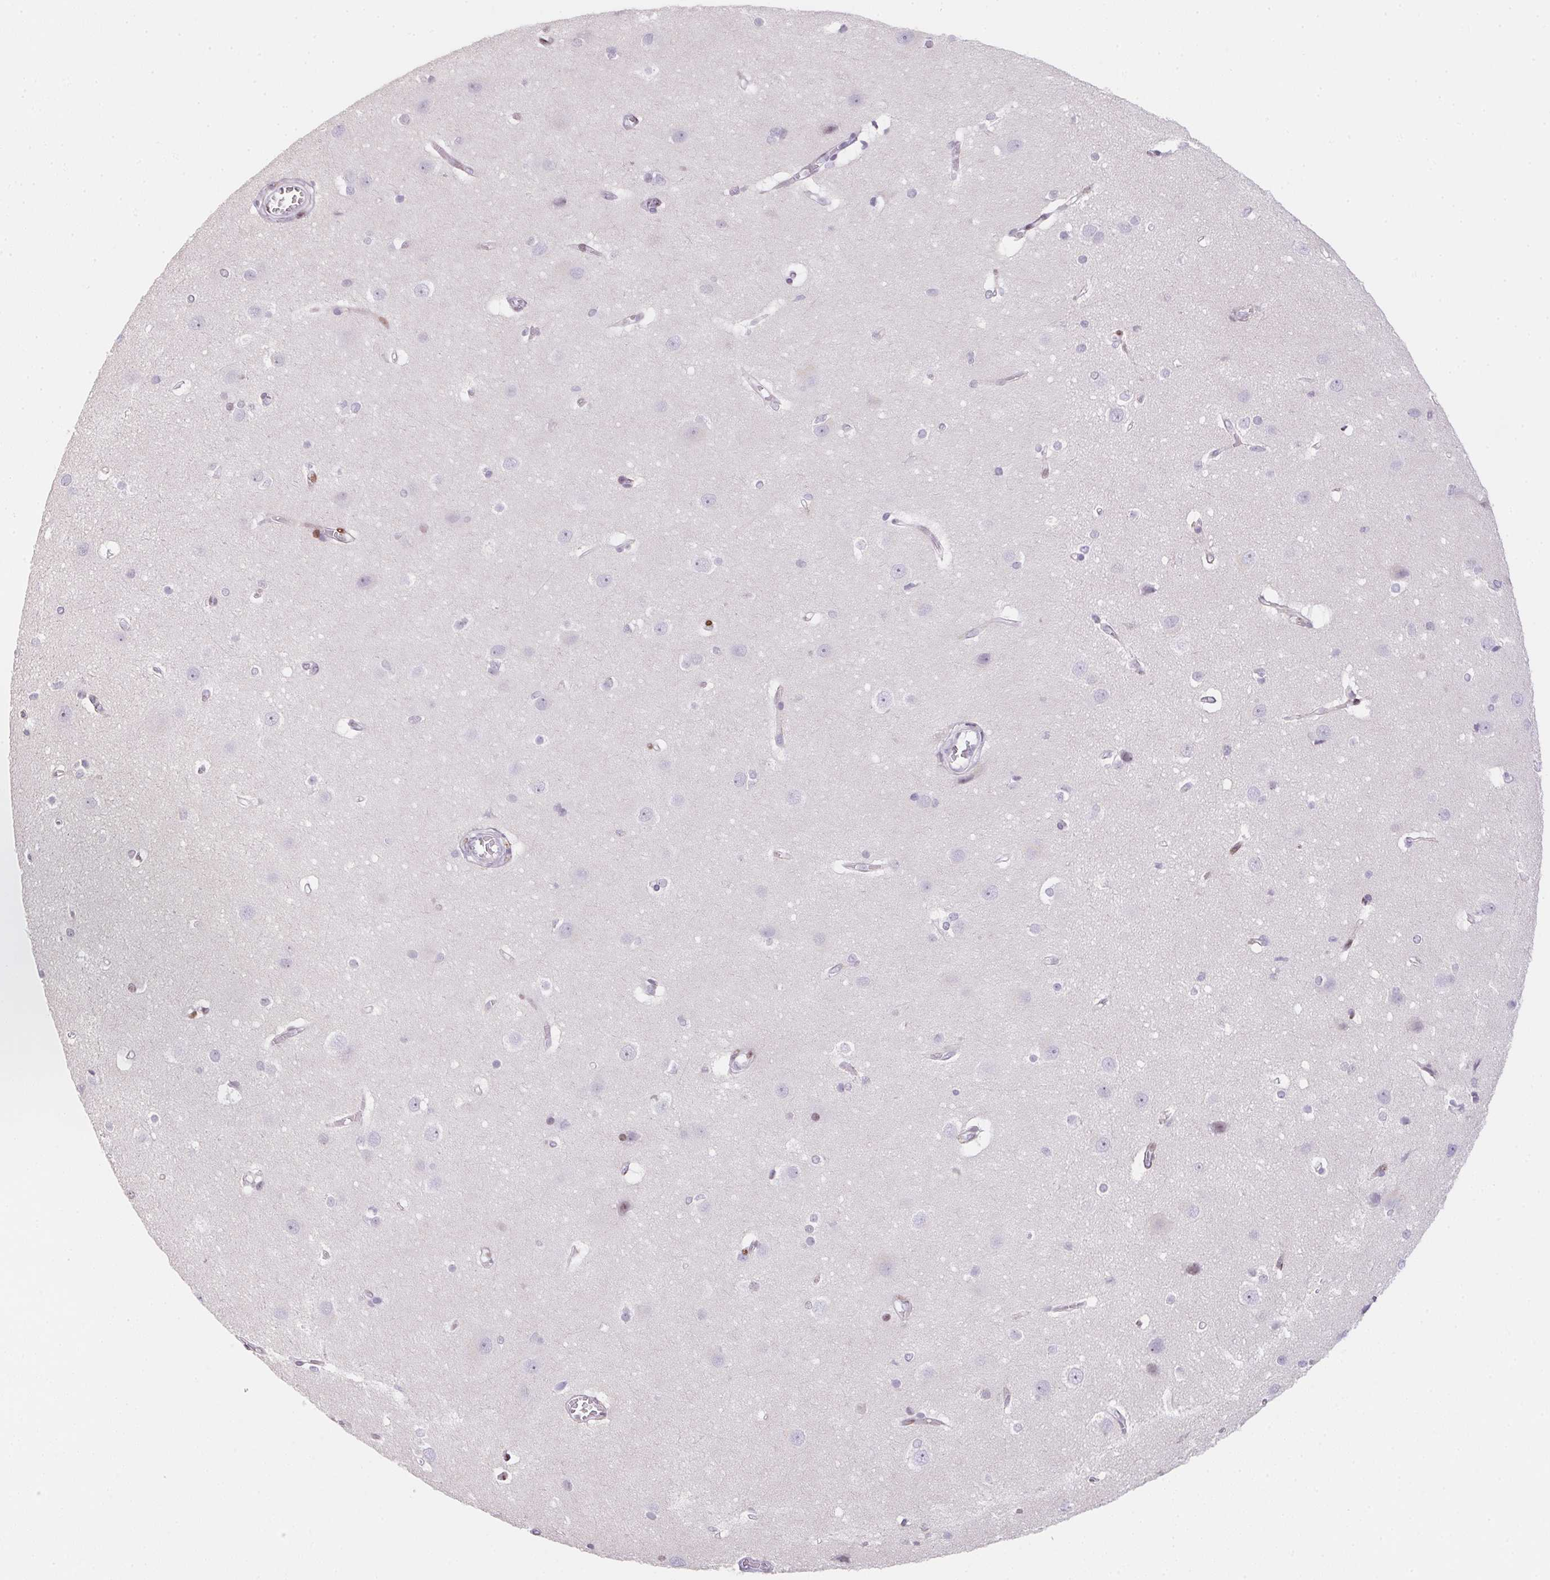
{"staining": {"intensity": "negative", "quantity": "none", "location": "none"}, "tissue": "cerebral cortex", "cell_type": "Endothelial cells", "image_type": "normal", "snomed": [{"axis": "morphology", "description": "Normal tissue, NOS"}, {"axis": "topography", "description": "Cerebral cortex"}], "caption": "This is a histopathology image of immunohistochemistry (IHC) staining of benign cerebral cortex, which shows no staining in endothelial cells. (DAB (3,3'-diaminobenzidine) immunohistochemistry with hematoxylin counter stain).", "gene": "MYL4", "patient": {"sex": "male", "age": 37}}